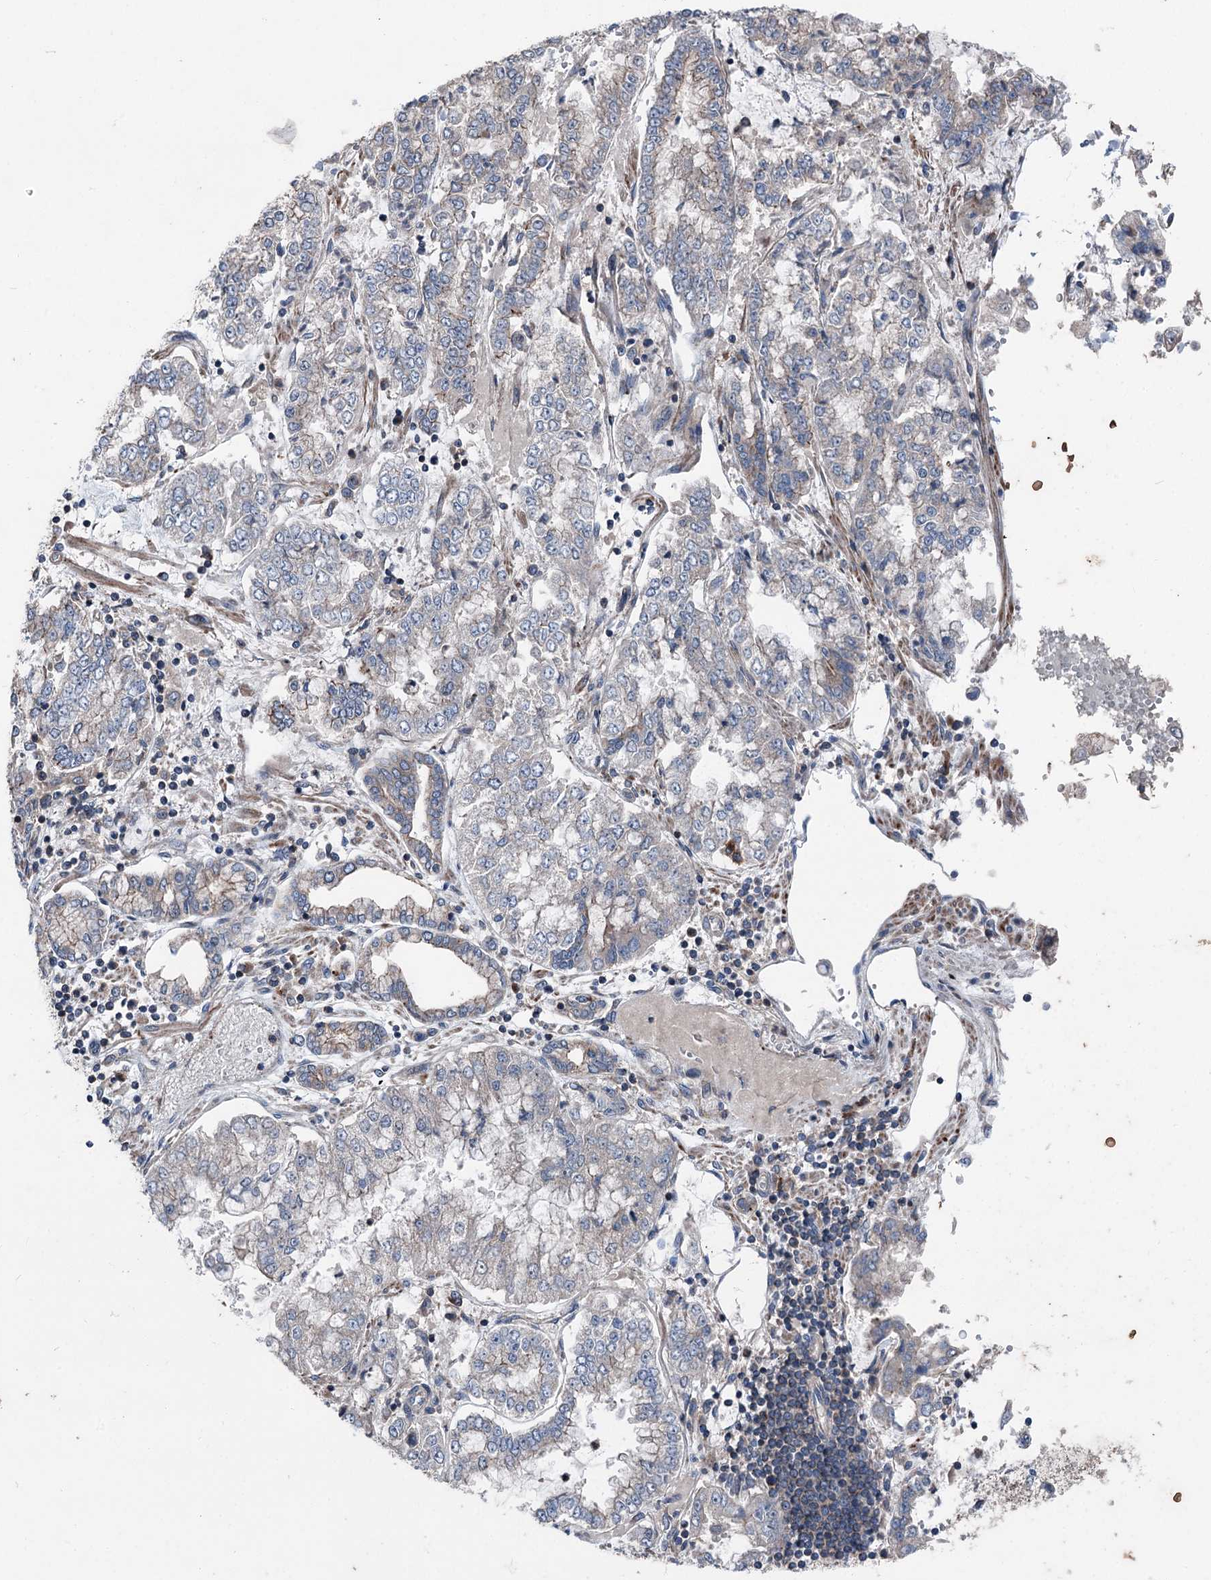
{"staining": {"intensity": "negative", "quantity": "none", "location": "none"}, "tissue": "stomach cancer", "cell_type": "Tumor cells", "image_type": "cancer", "snomed": [{"axis": "morphology", "description": "Adenocarcinoma, NOS"}, {"axis": "topography", "description": "Stomach"}], "caption": "Stomach cancer stained for a protein using immunohistochemistry (IHC) exhibits no positivity tumor cells.", "gene": "RUFY1", "patient": {"sex": "male", "age": 76}}